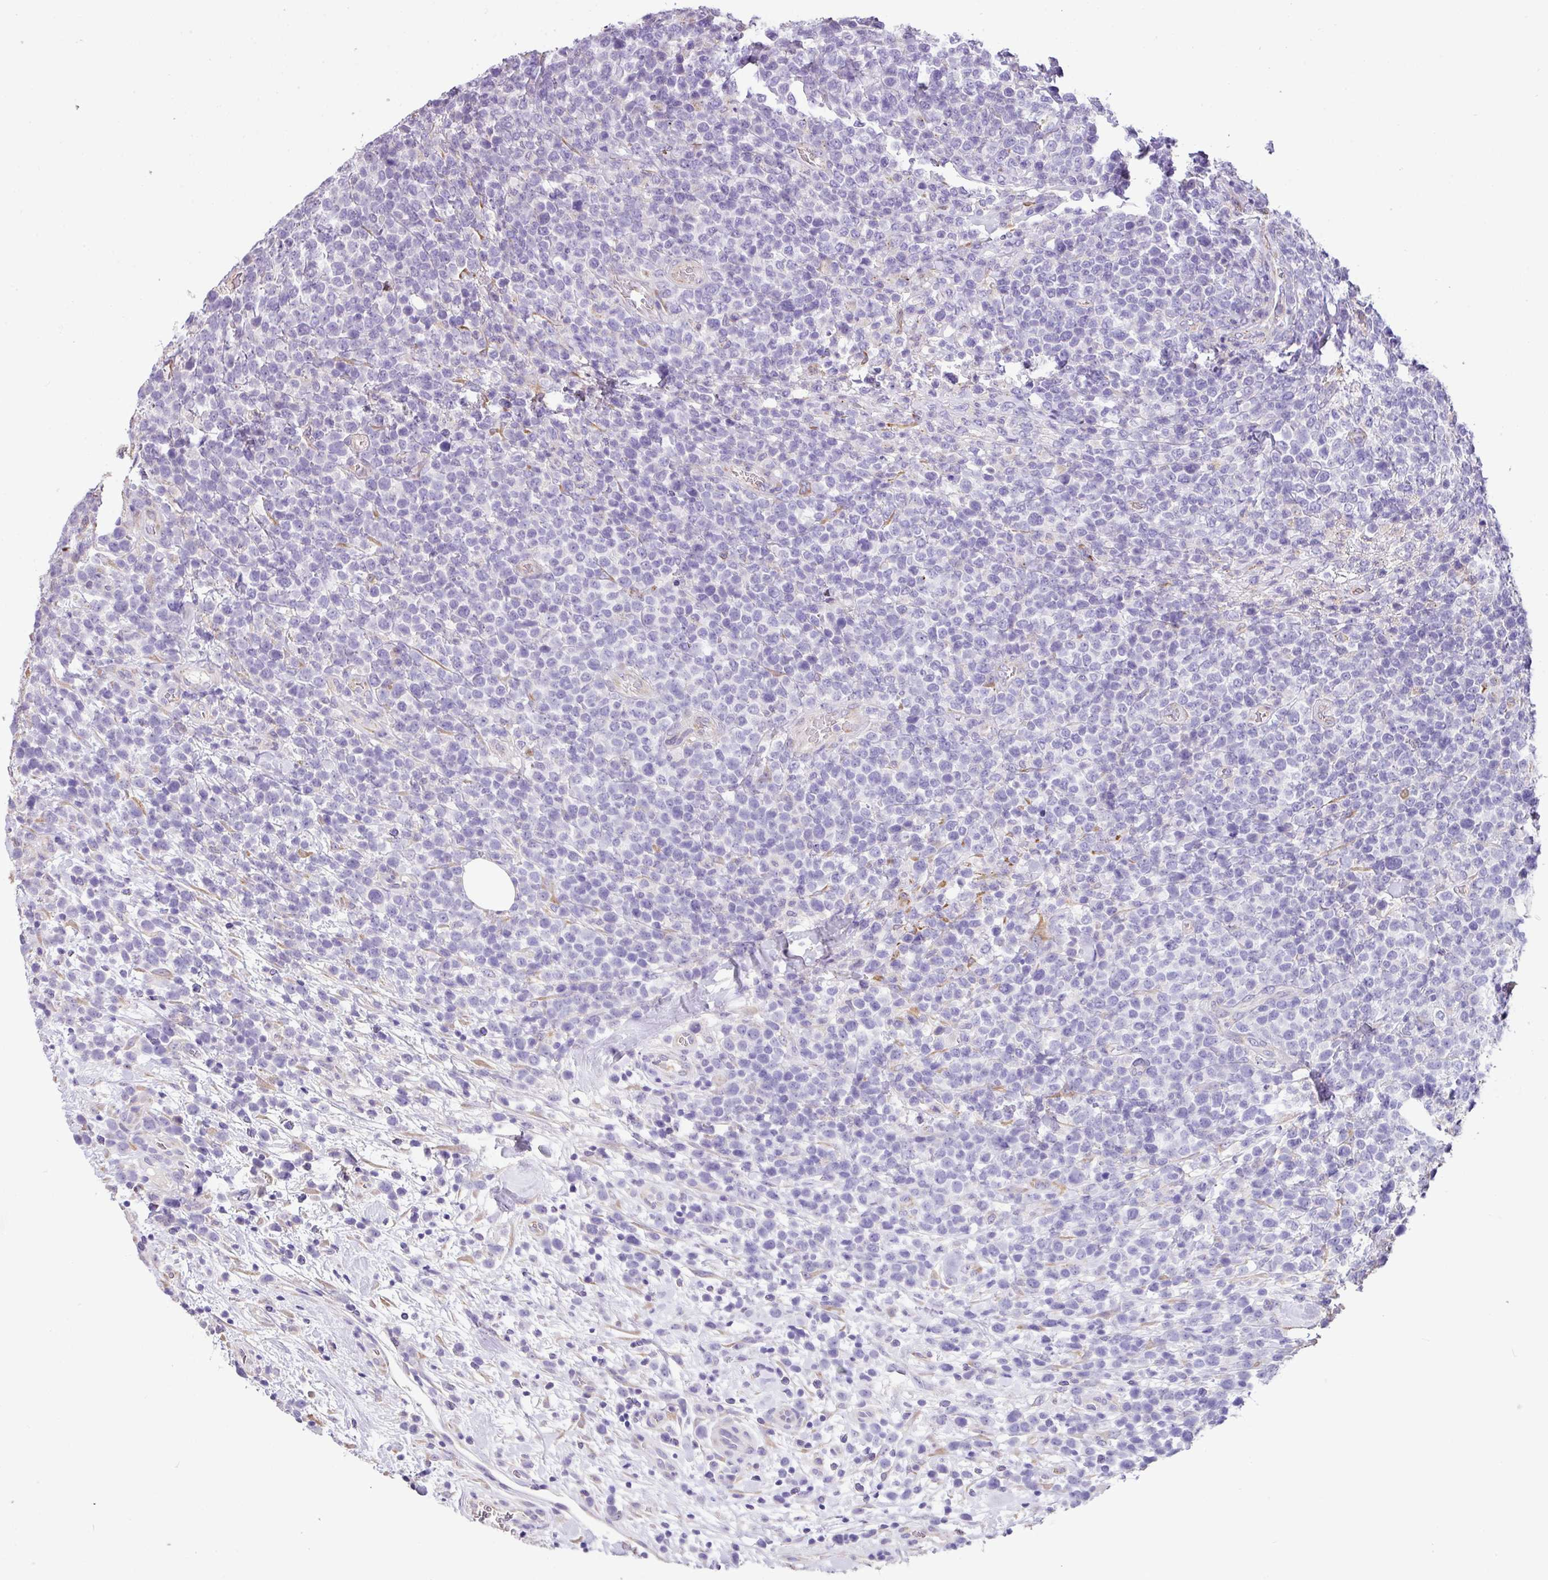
{"staining": {"intensity": "negative", "quantity": "none", "location": "none"}, "tissue": "lymphoma", "cell_type": "Tumor cells", "image_type": "cancer", "snomed": [{"axis": "morphology", "description": "Malignant lymphoma, non-Hodgkin's type, High grade"}, {"axis": "topography", "description": "Soft tissue"}], "caption": "This histopathology image is of high-grade malignant lymphoma, non-Hodgkin's type stained with immunohistochemistry to label a protein in brown with the nuclei are counter-stained blue. There is no positivity in tumor cells. Nuclei are stained in blue.", "gene": "ZG16", "patient": {"sex": "female", "age": 56}}